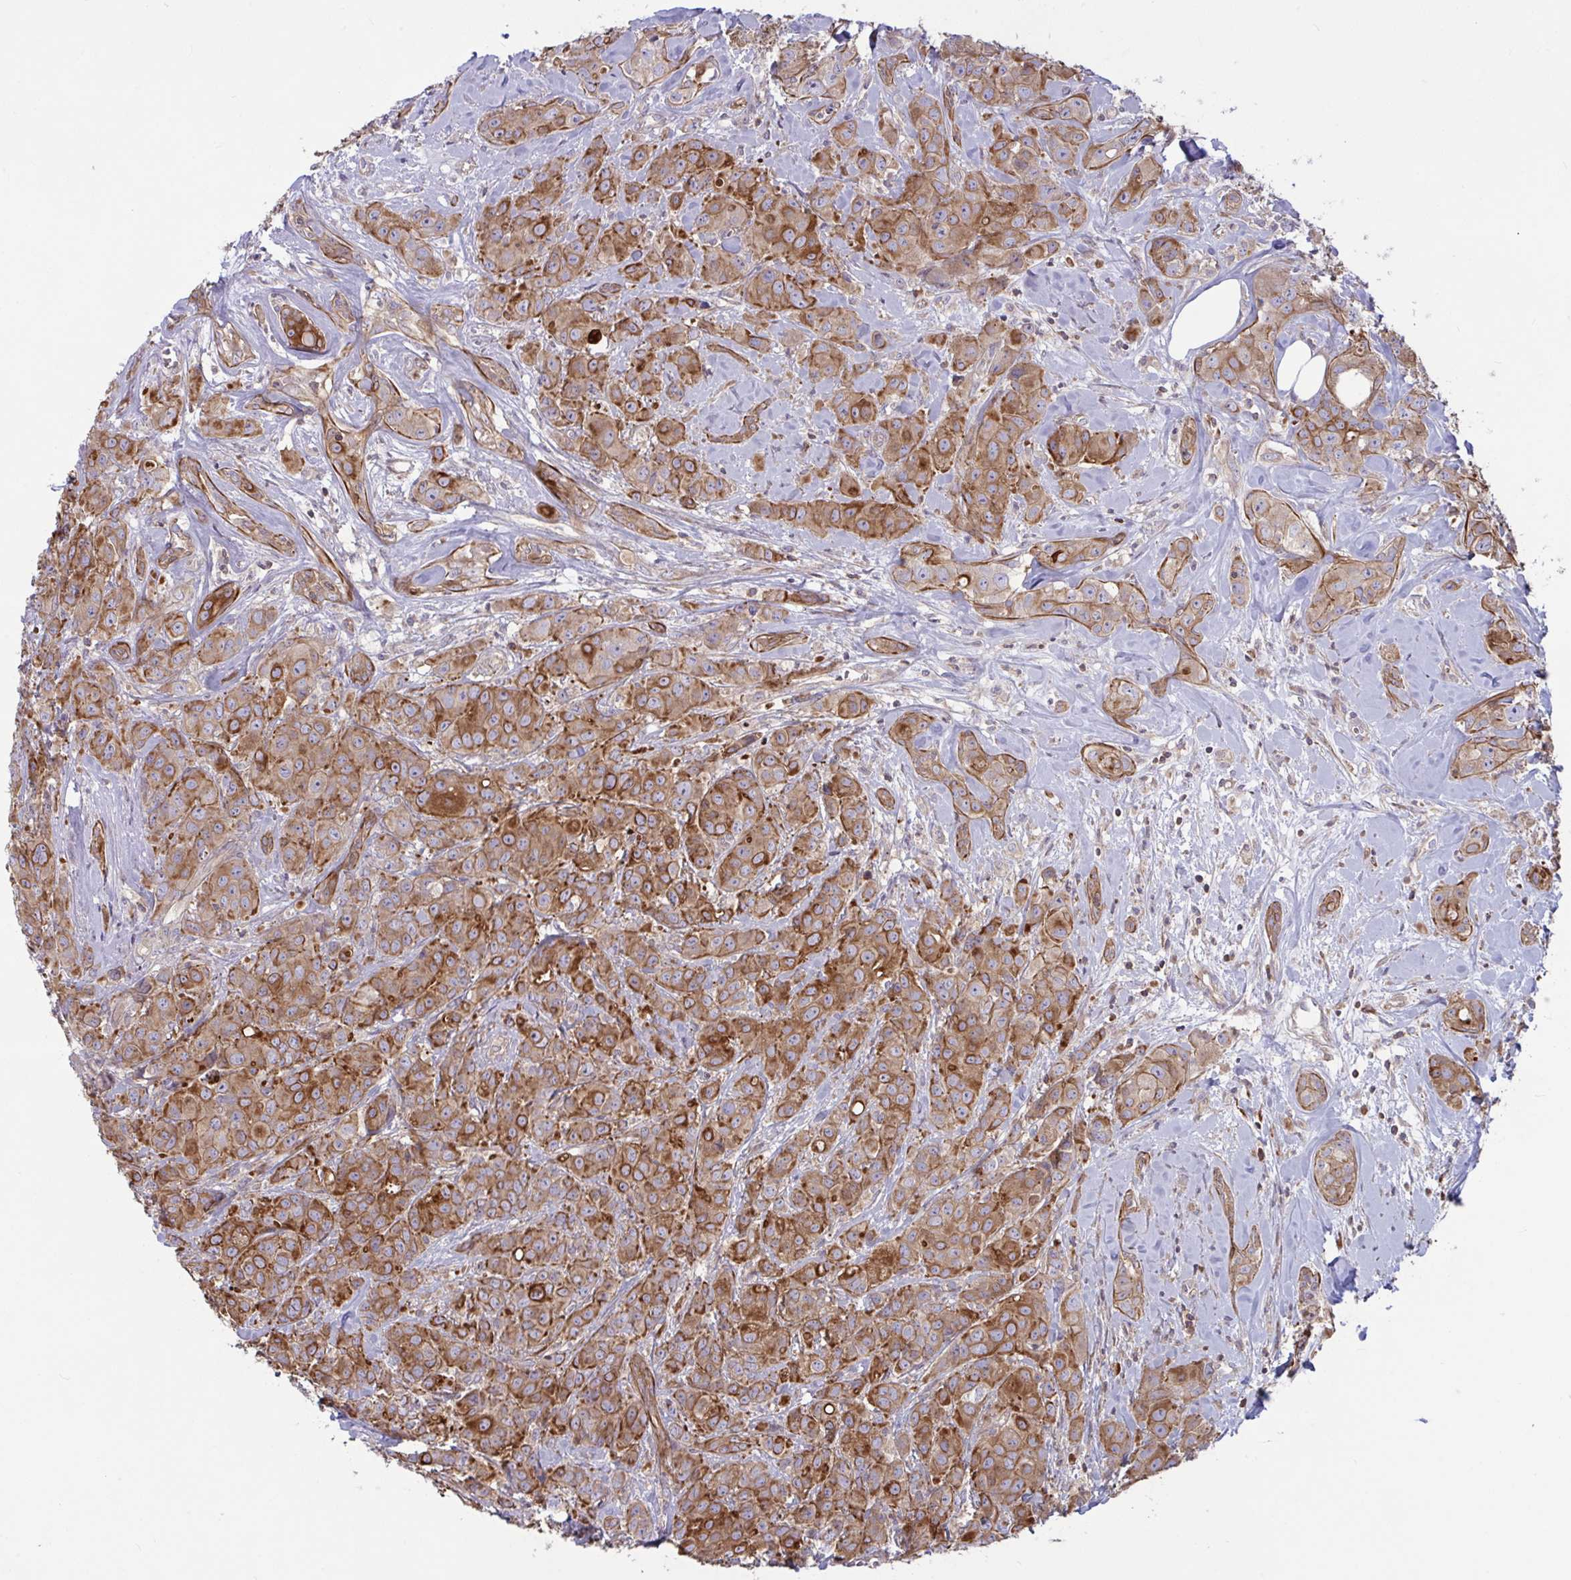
{"staining": {"intensity": "moderate", "quantity": ">75%", "location": "cytoplasmic/membranous"}, "tissue": "breast cancer", "cell_type": "Tumor cells", "image_type": "cancer", "snomed": [{"axis": "morphology", "description": "Normal tissue, NOS"}, {"axis": "morphology", "description": "Duct carcinoma"}, {"axis": "topography", "description": "Breast"}], "caption": "Breast cancer stained with a protein marker exhibits moderate staining in tumor cells.", "gene": "TANK", "patient": {"sex": "female", "age": 43}}